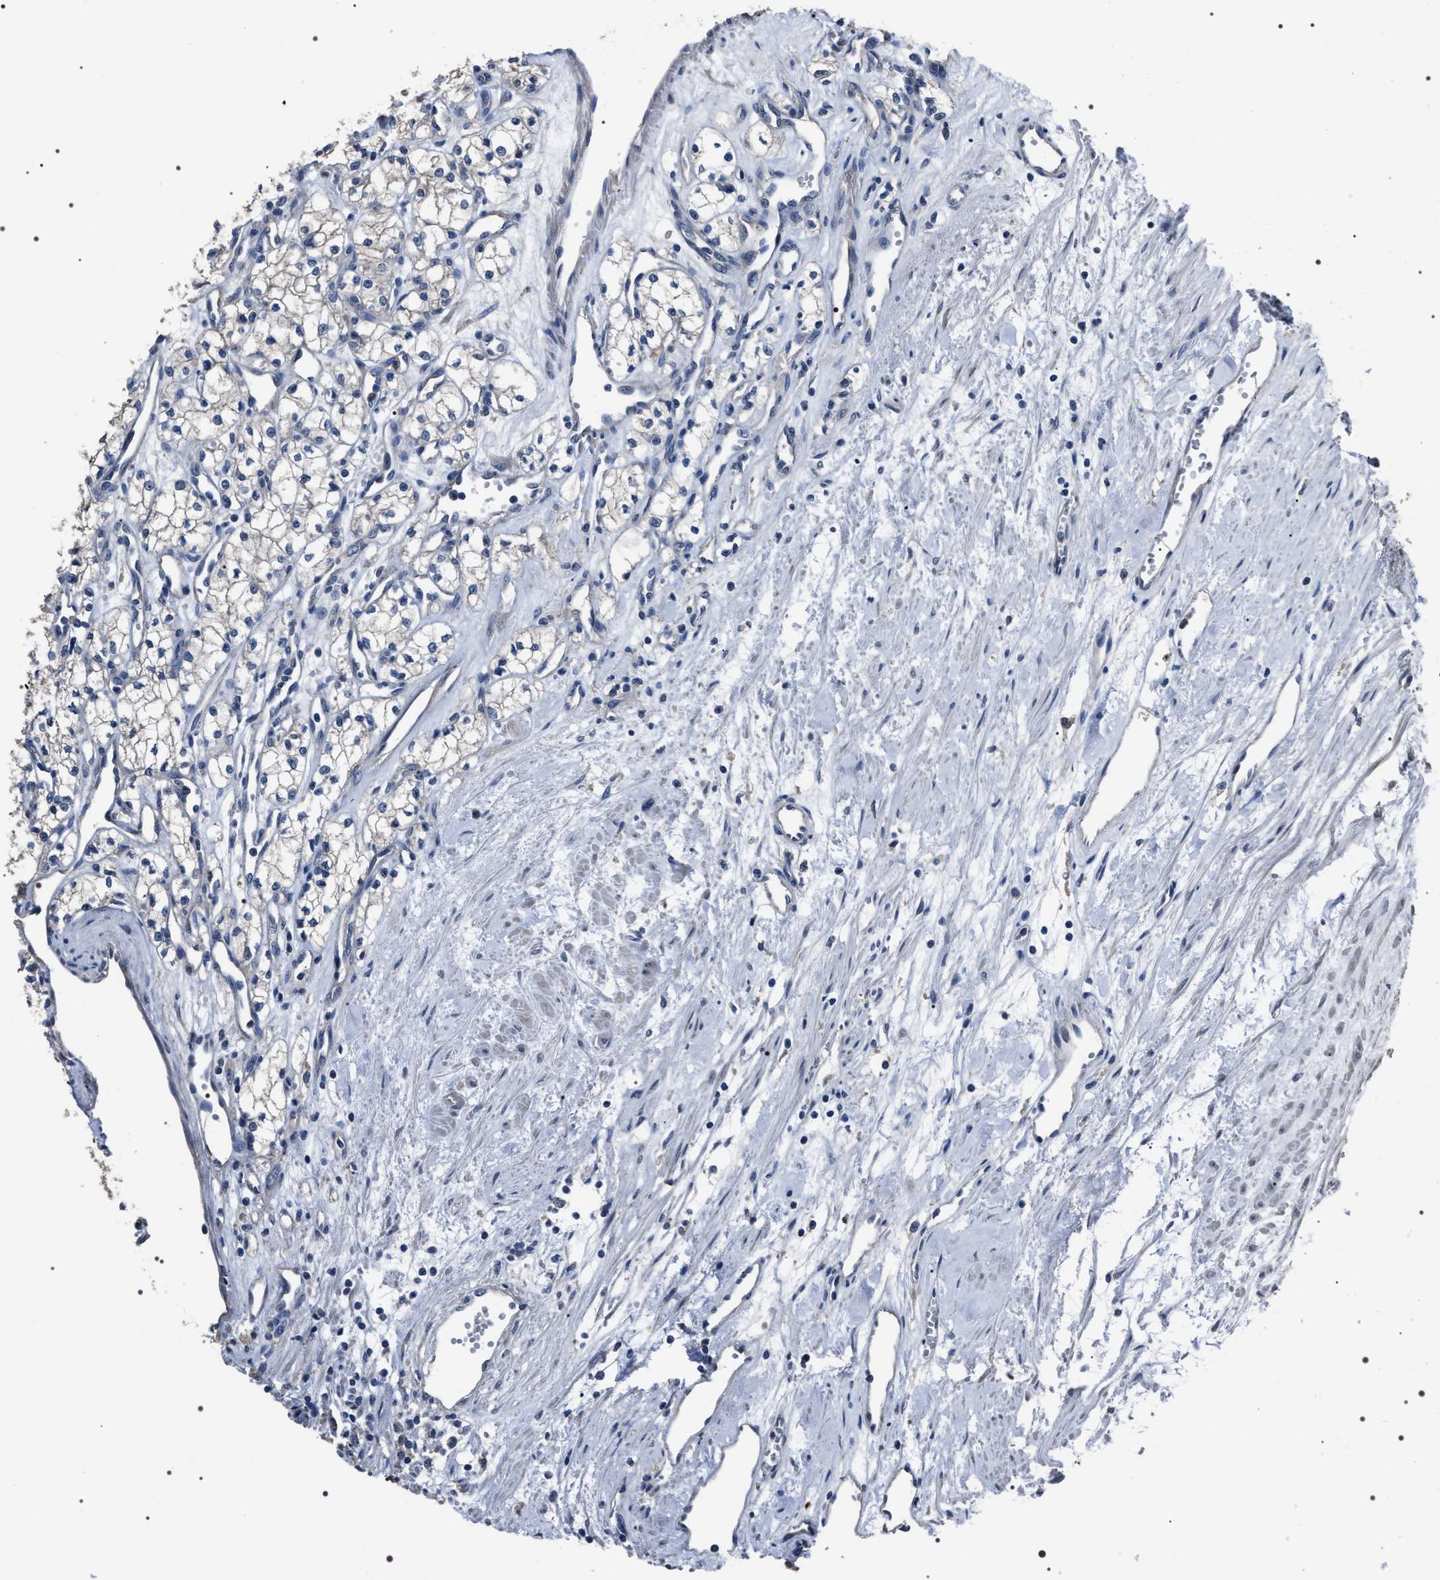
{"staining": {"intensity": "negative", "quantity": "none", "location": "none"}, "tissue": "renal cancer", "cell_type": "Tumor cells", "image_type": "cancer", "snomed": [{"axis": "morphology", "description": "Adenocarcinoma, NOS"}, {"axis": "topography", "description": "Kidney"}], "caption": "Immunohistochemistry (IHC) histopathology image of human renal cancer stained for a protein (brown), which reveals no staining in tumor cells.", "gene": "TRIM54", "patient": {"sex": "male", "age": 59}}